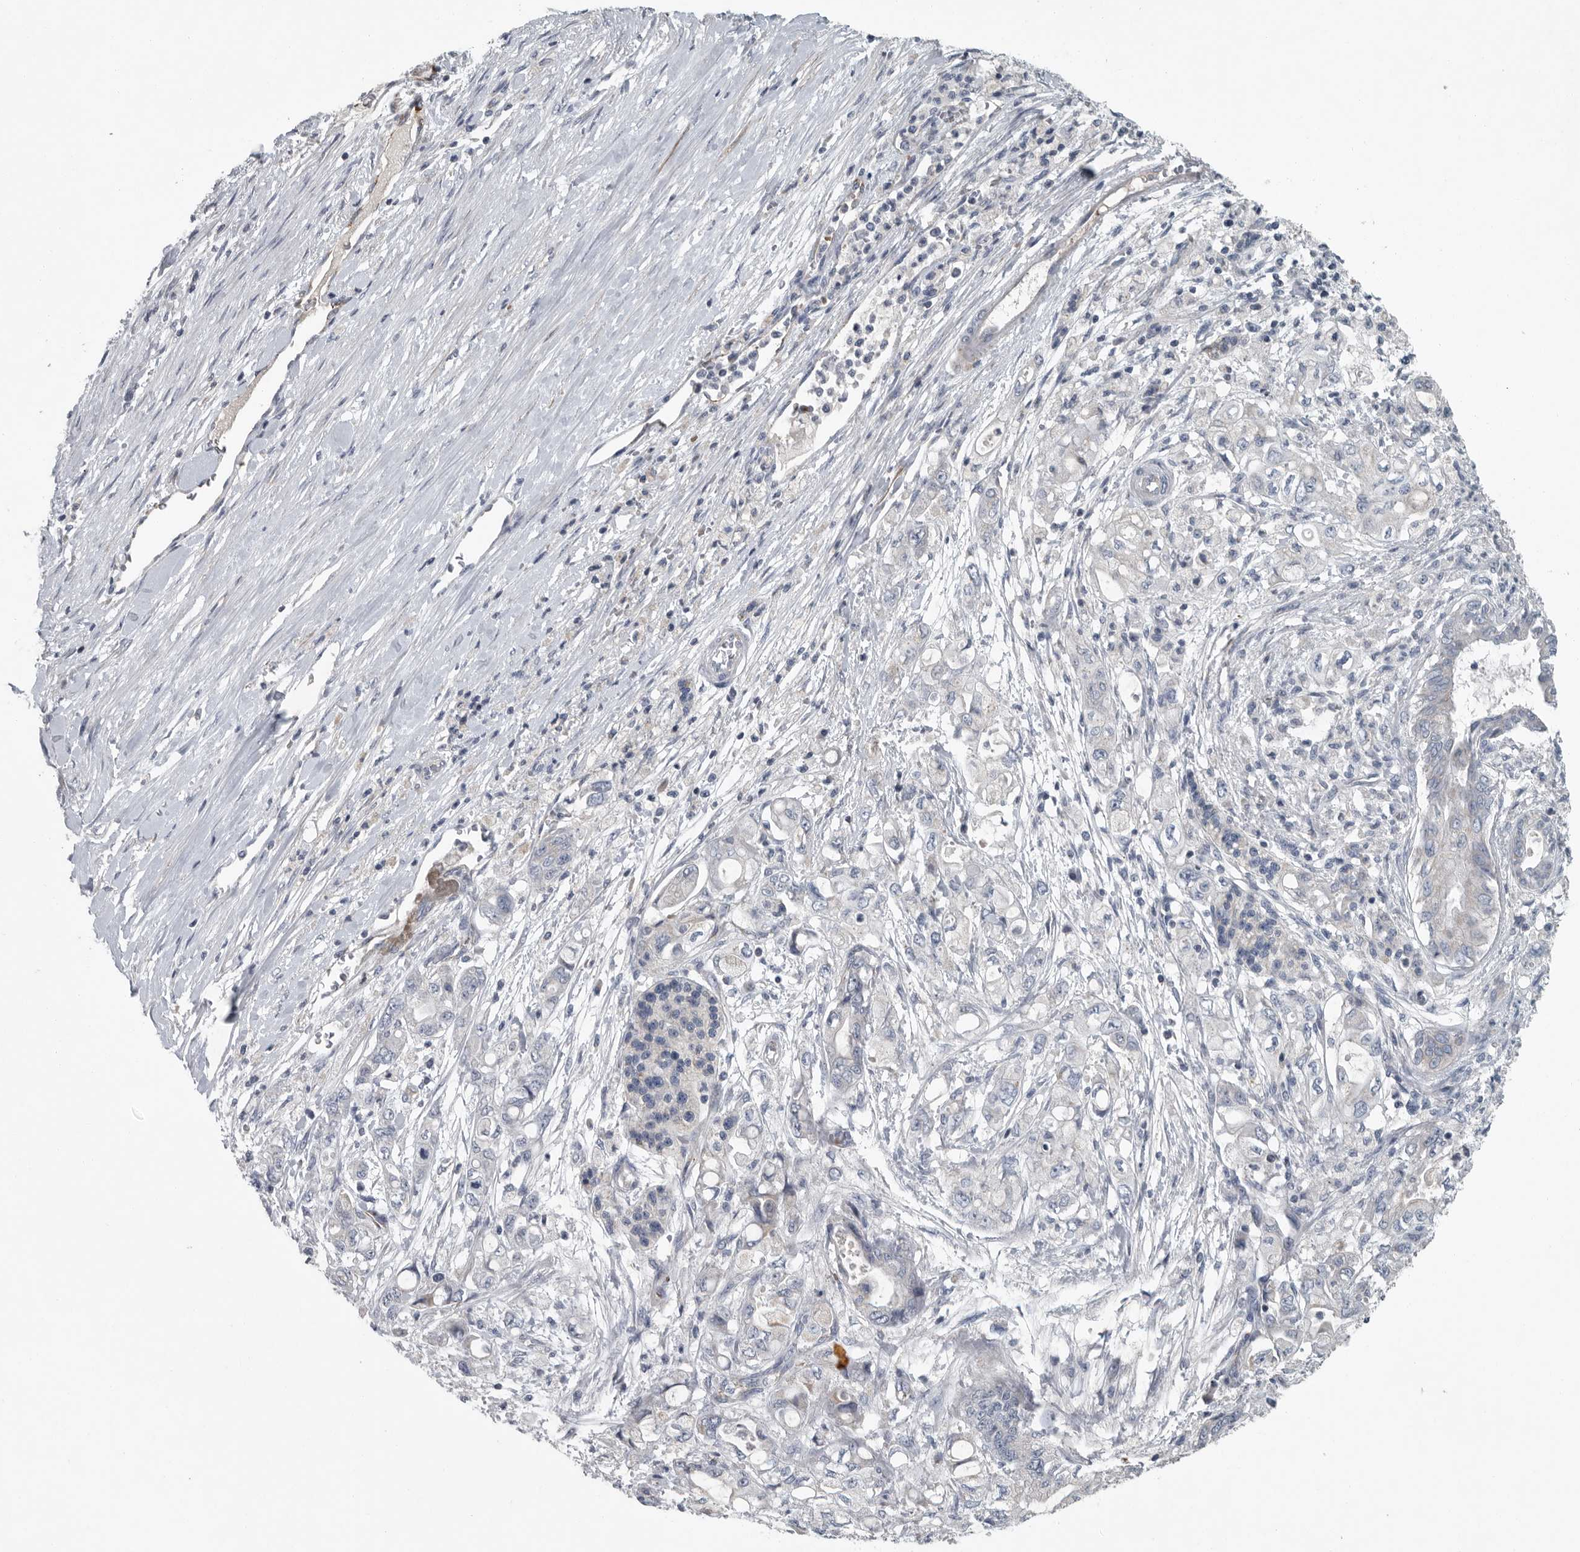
{"staining": {"intensity": "negative", "quantity": "none", "location": "none"}, "tissue": "pancreatic cancer", "cell_type": "Tumor cells", "image_type": "cancer", "snomed": [{"axis": "morphology", "description": "Adenocarcinoma, NOS"}, {"axis": "topography", "description": "Pancreas"}], "caption": "Immunohistochemistry (IHC) of human adenocarcinoma (pancreatic) reveals no expression in tumor cells.", "gene": "MPP3", "patient": {"sex": "male", "age": 79}}